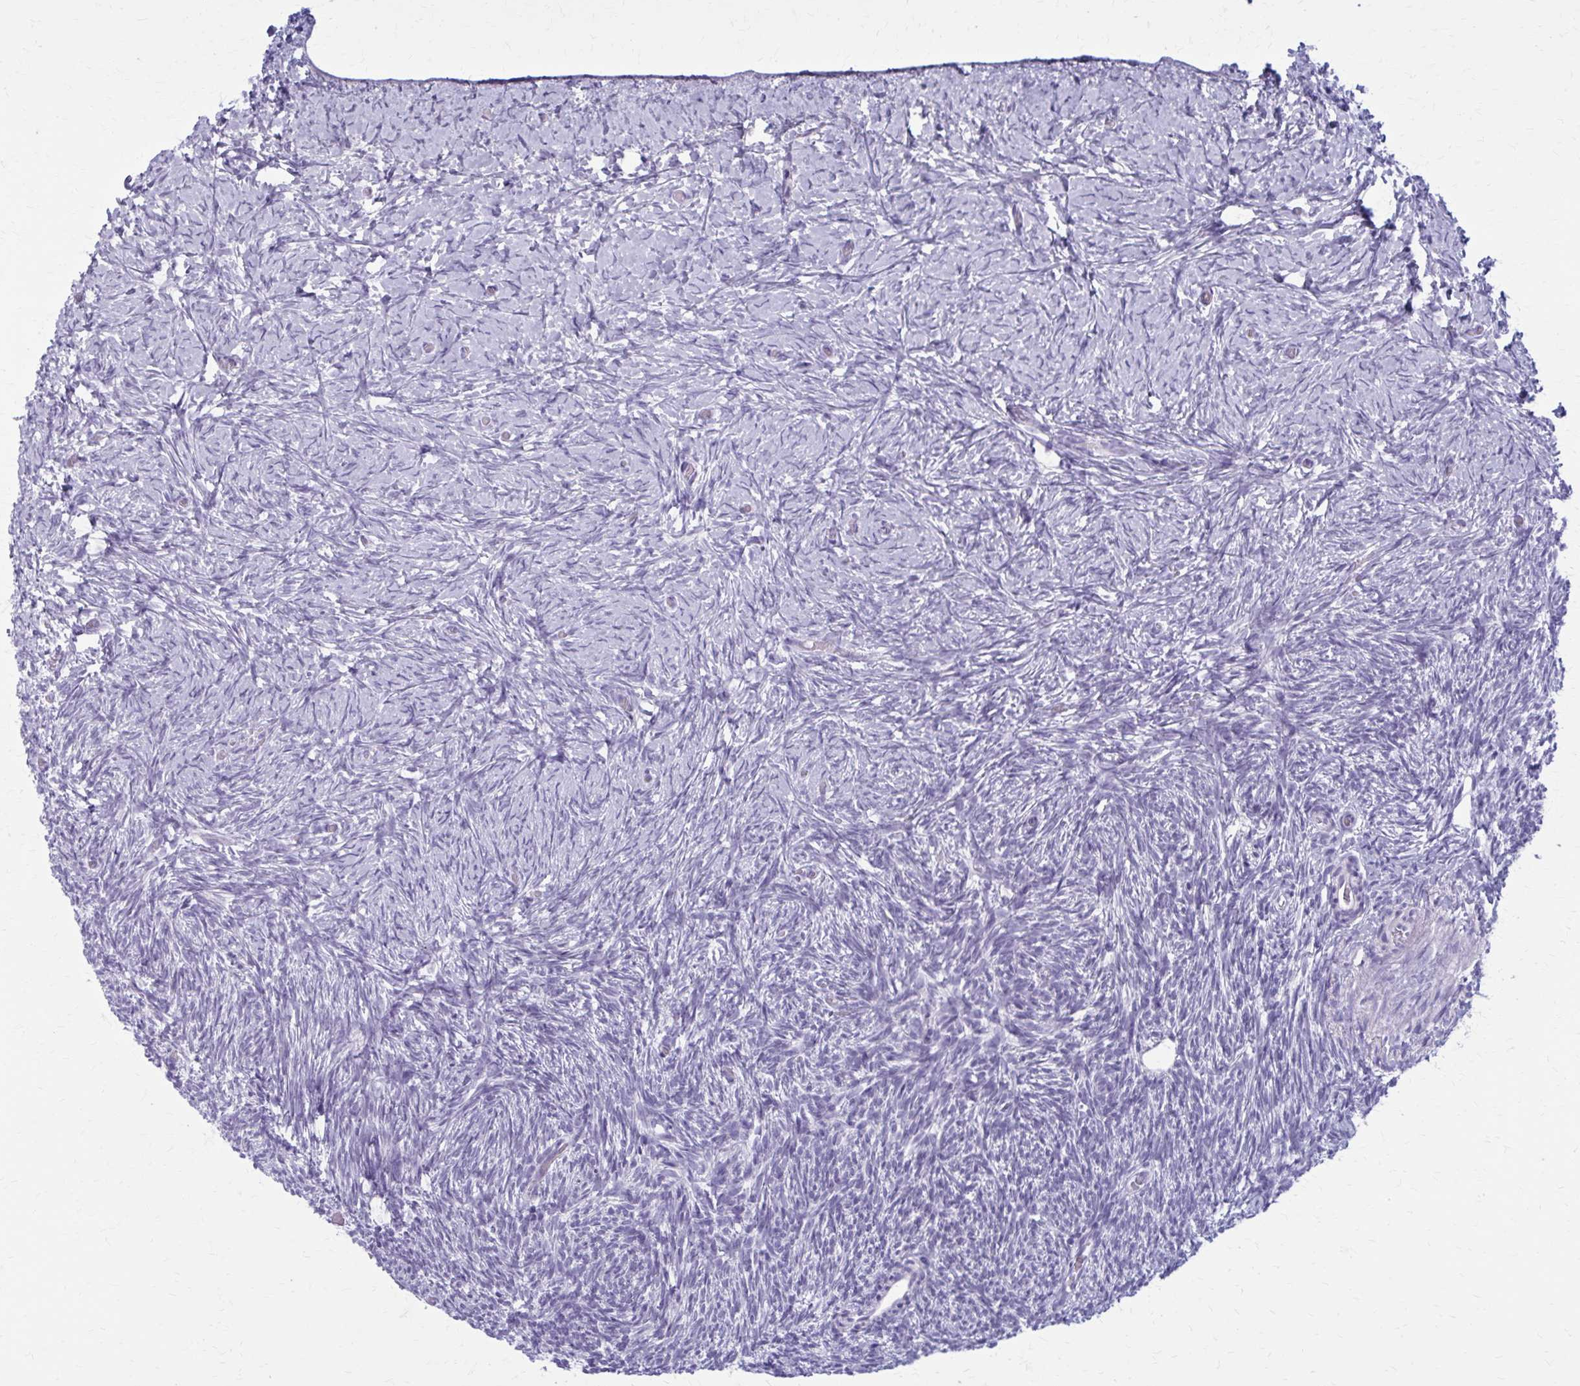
{"staining": {"intensity": "negative", "quantity": "none", "location": "none"}, "tissue": "ovary", "cell_type": "Ovarian stroma cells", "image_type": "normal", "snomed": [{"axis": "morphology", "description": "Normal tissue, NOS"}, {"axis": "topography", "description": "Ovary"}], "caption": "DAB (3,3'-diaminobenzidine) immunohistochemical staining of benign ovary reveals no significant staining in ovarian stroma cells. (DAB immunohistochemistry, high magnification).", "gene": "CASQ2", "patient": {"sex": "female", "age": 39}}